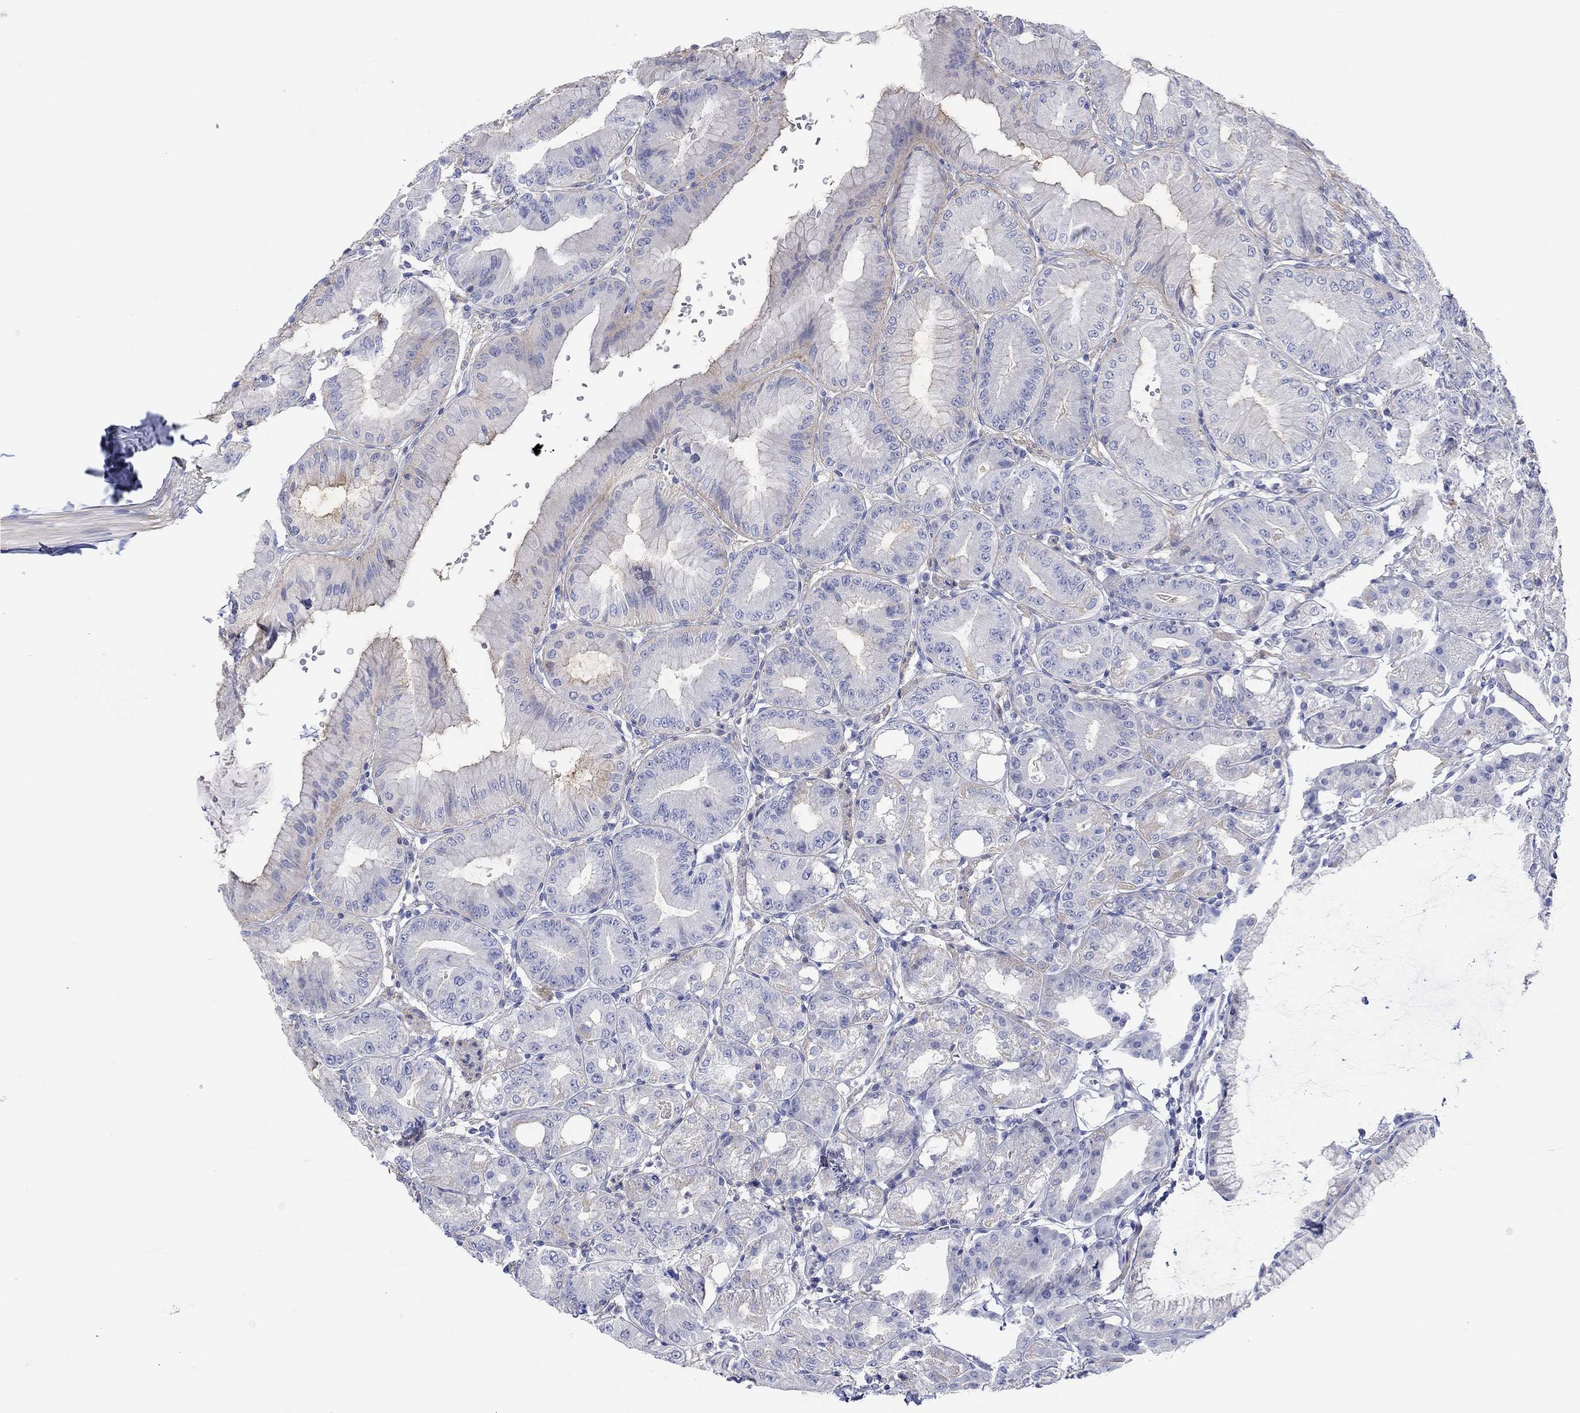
{"staining": {"intensity": "weak", "quantity": "<25%", "location": "cytoplasmic/membranous"}, "tissue": "stomach", "cell_type": "Glandular cells", "image_type": "normal", "snomed": [{"axis": "morphology", "description": "Normal tissue, NOS"}, {"axis": "topography", "description": "Stomach"}], "caption": "This is an IHC image of normal stomach. There is no expression in glandular cells.", "gene": "PPIL6", "patient": {"sex": "male", "age": 71}}